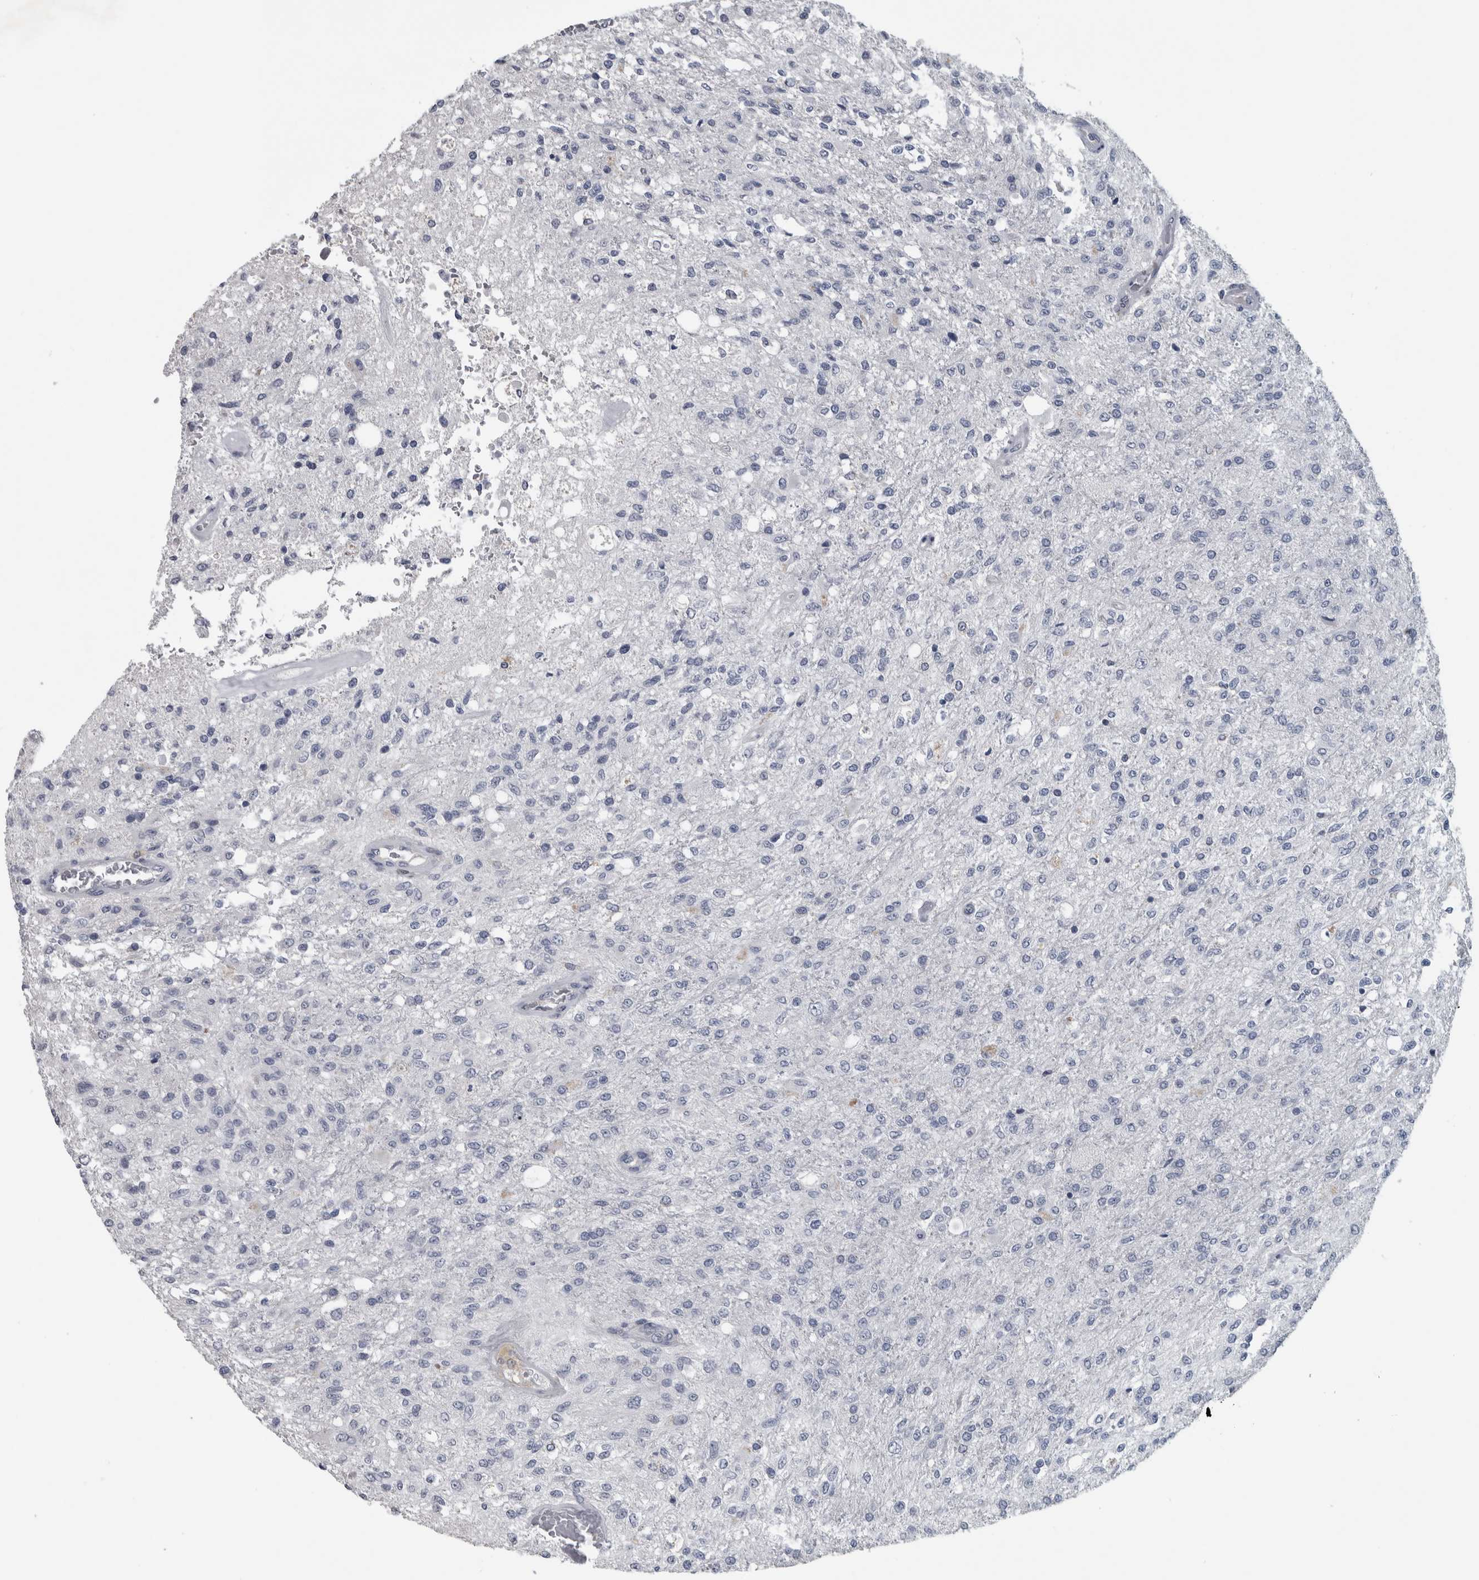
{"staining": {"intensity": "negative", "quantity": "none", "location": "none"}, "tissue": "glioma", "cell_type": "Tumor cells", "image_type": "cancer", "snomed": [{"axis": "morphology", "description": "Normal tissue, NOS"}, {"axis": "morphology", "description": "Glioma, malignant, High grade"}, {"axis": "topography", "description": "Cerebral cortex"}], "caption": "High power microscopy image of an immunohistochemistry (IHC) micrograph of malignant high-grade glioma, revealing no significant positivity in tumor cells.", "gene": "NAPRT", "patient": {"sex": "male", "age": 77}}